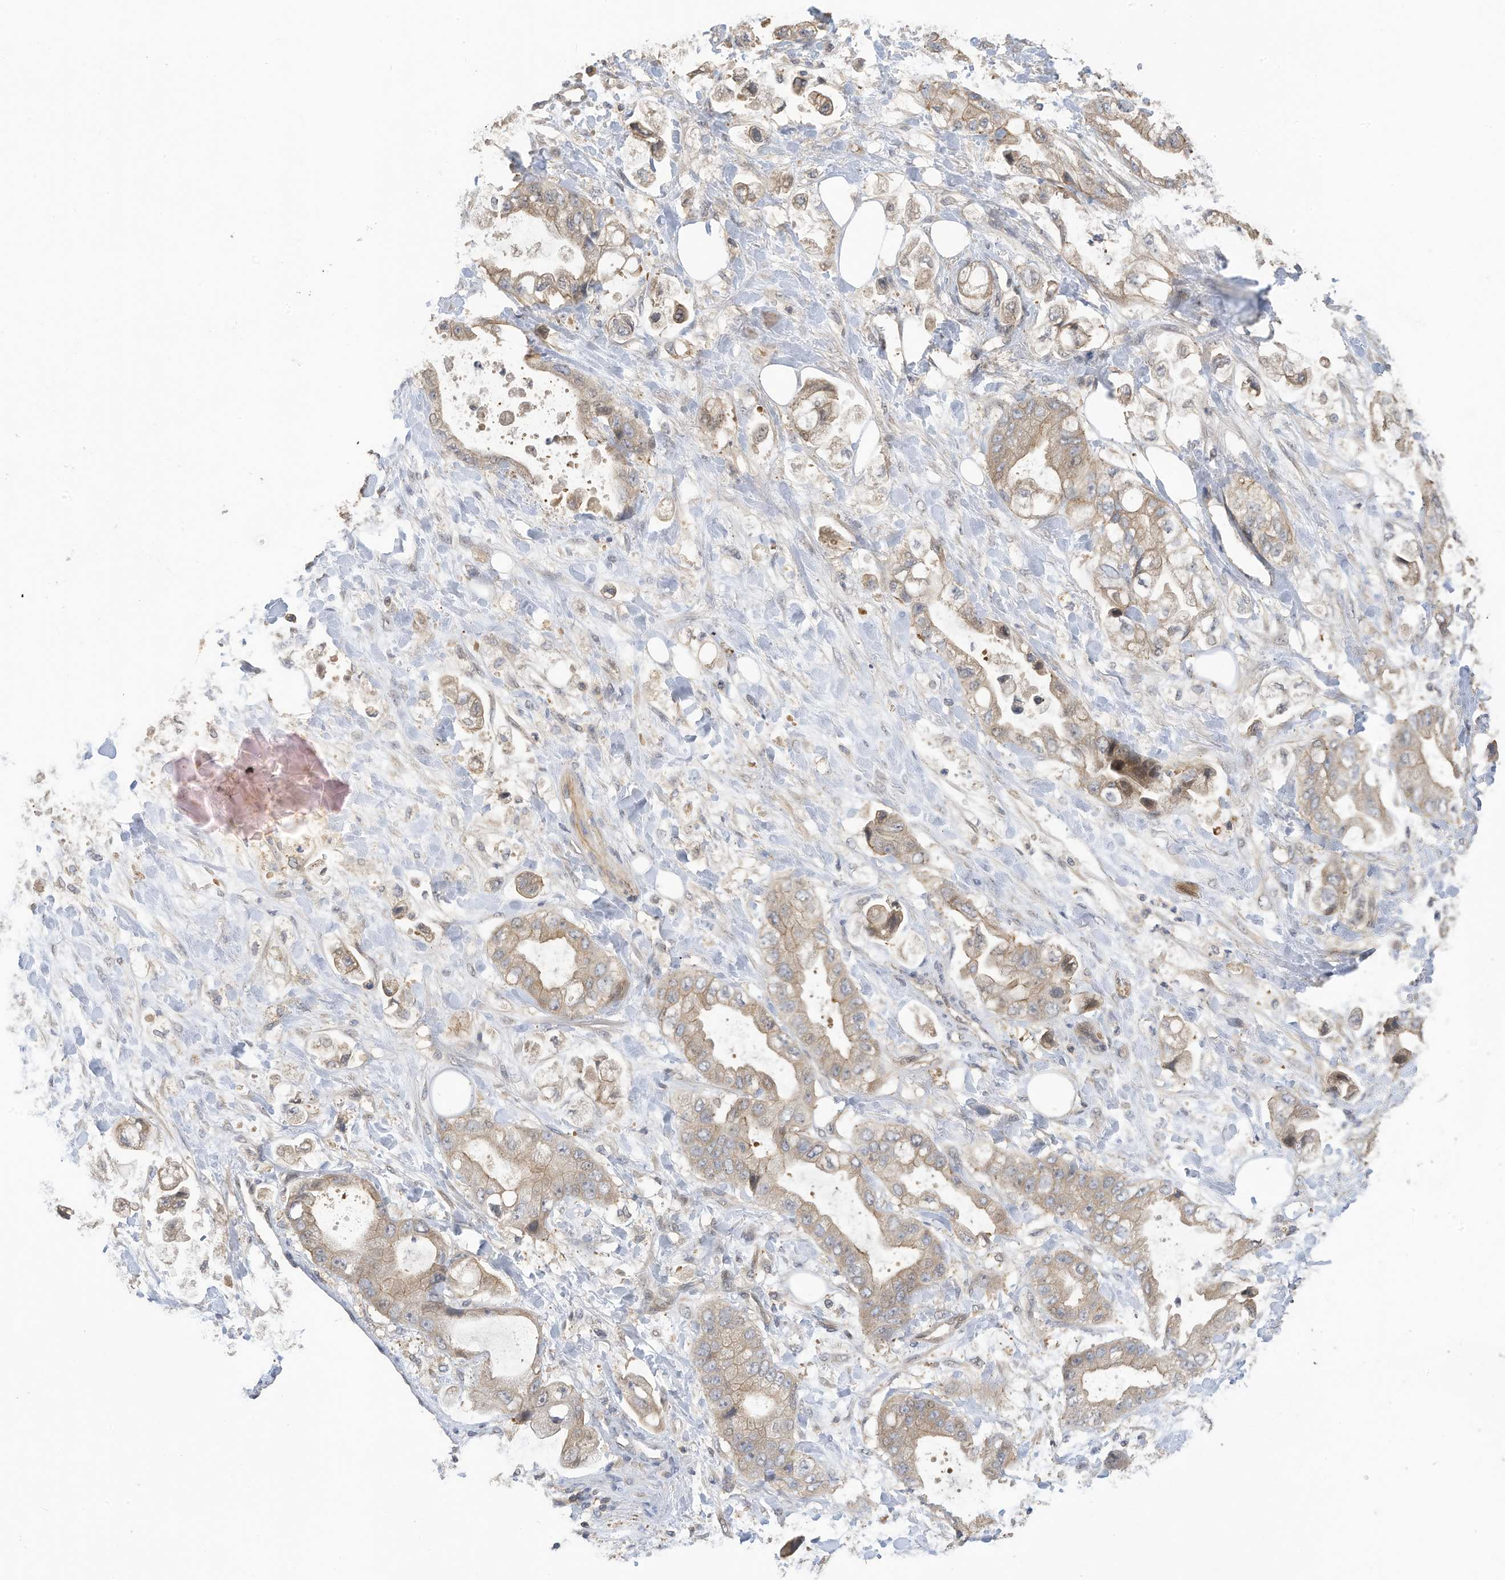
{"staining": {"intensity": "moderate", "quantity": "25%-75%", "location": "cytoplasmic/membranous"}, "tissue": "stomach cancer", "cell_type": "Tumor cells", "image_type": "cancer", "snomed": [{"axis": "morphology", "description": "Adenocarcinoma, NOS"}, {"axis": "topography", "description": "Stomach"}], "caption": "Immunohistochemical staining of stomach adenocarcinoma demonstrates moderate cytoplasmic/membranous protein positivity in about 25%-75% of tumor cells. (IHC, brightfield microscopy, high magnification).", "gene": "REC8", "patient": {"sex": "male", "age": 62}}